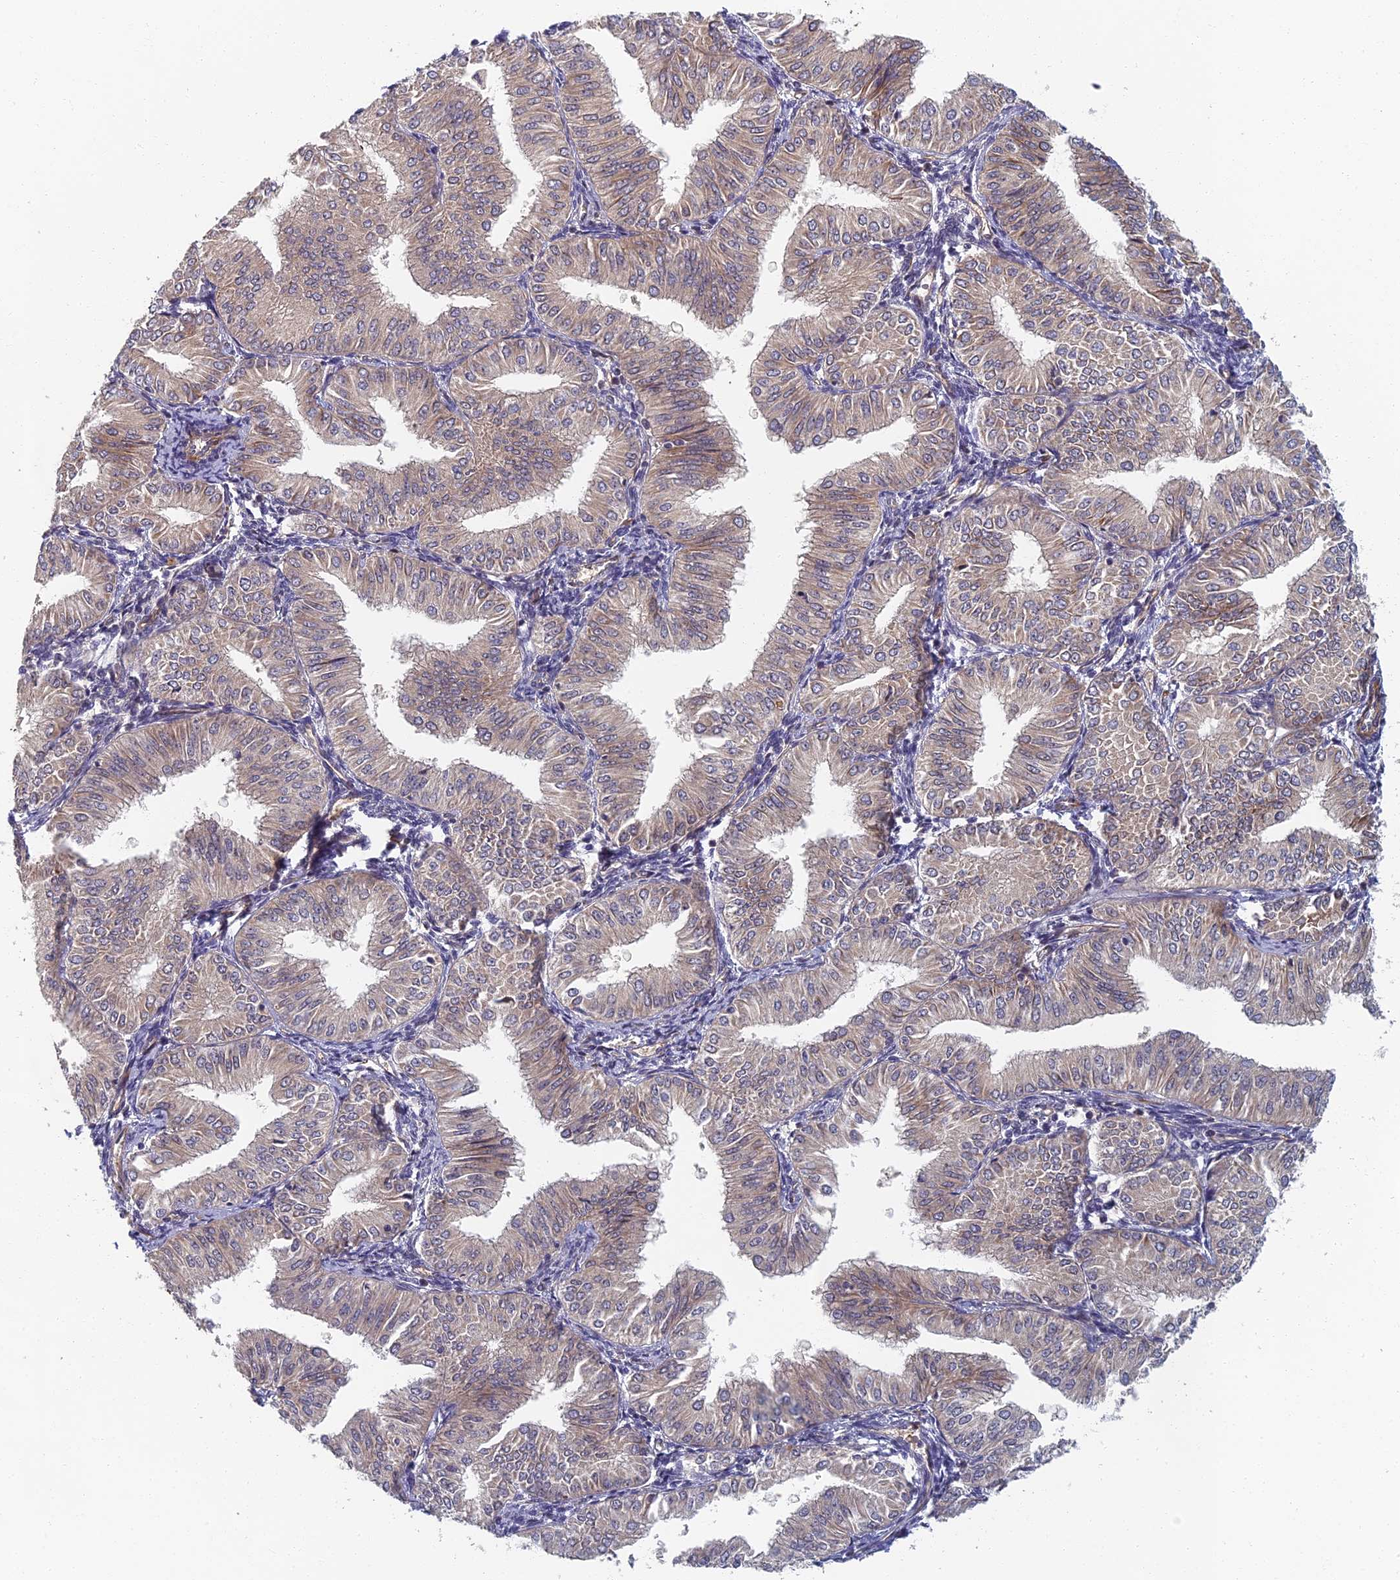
{"staining": {"intensity": "negative", "quantity": "none", "location": "none"}, "tissue": "endometrial cancer", "cell_type": "Tumor cells", "image_type": "cancer", "snomed": [{"axis": "morphology", "description": "Normal tissue, NOS"}, {"axis": "morphology", "description": "Adenocarcinoma, NOS"}, {"axis": "topography", "description": "Endometrium"}], "caption": "Immunohistochemistry (IHC) micrograph of endometrial adenocarcinoma stained for a protein (brown), which shows no positivity in tumor cells.", "gene": "ABCB10", "patient": {"sex": "female", "age": 53}}